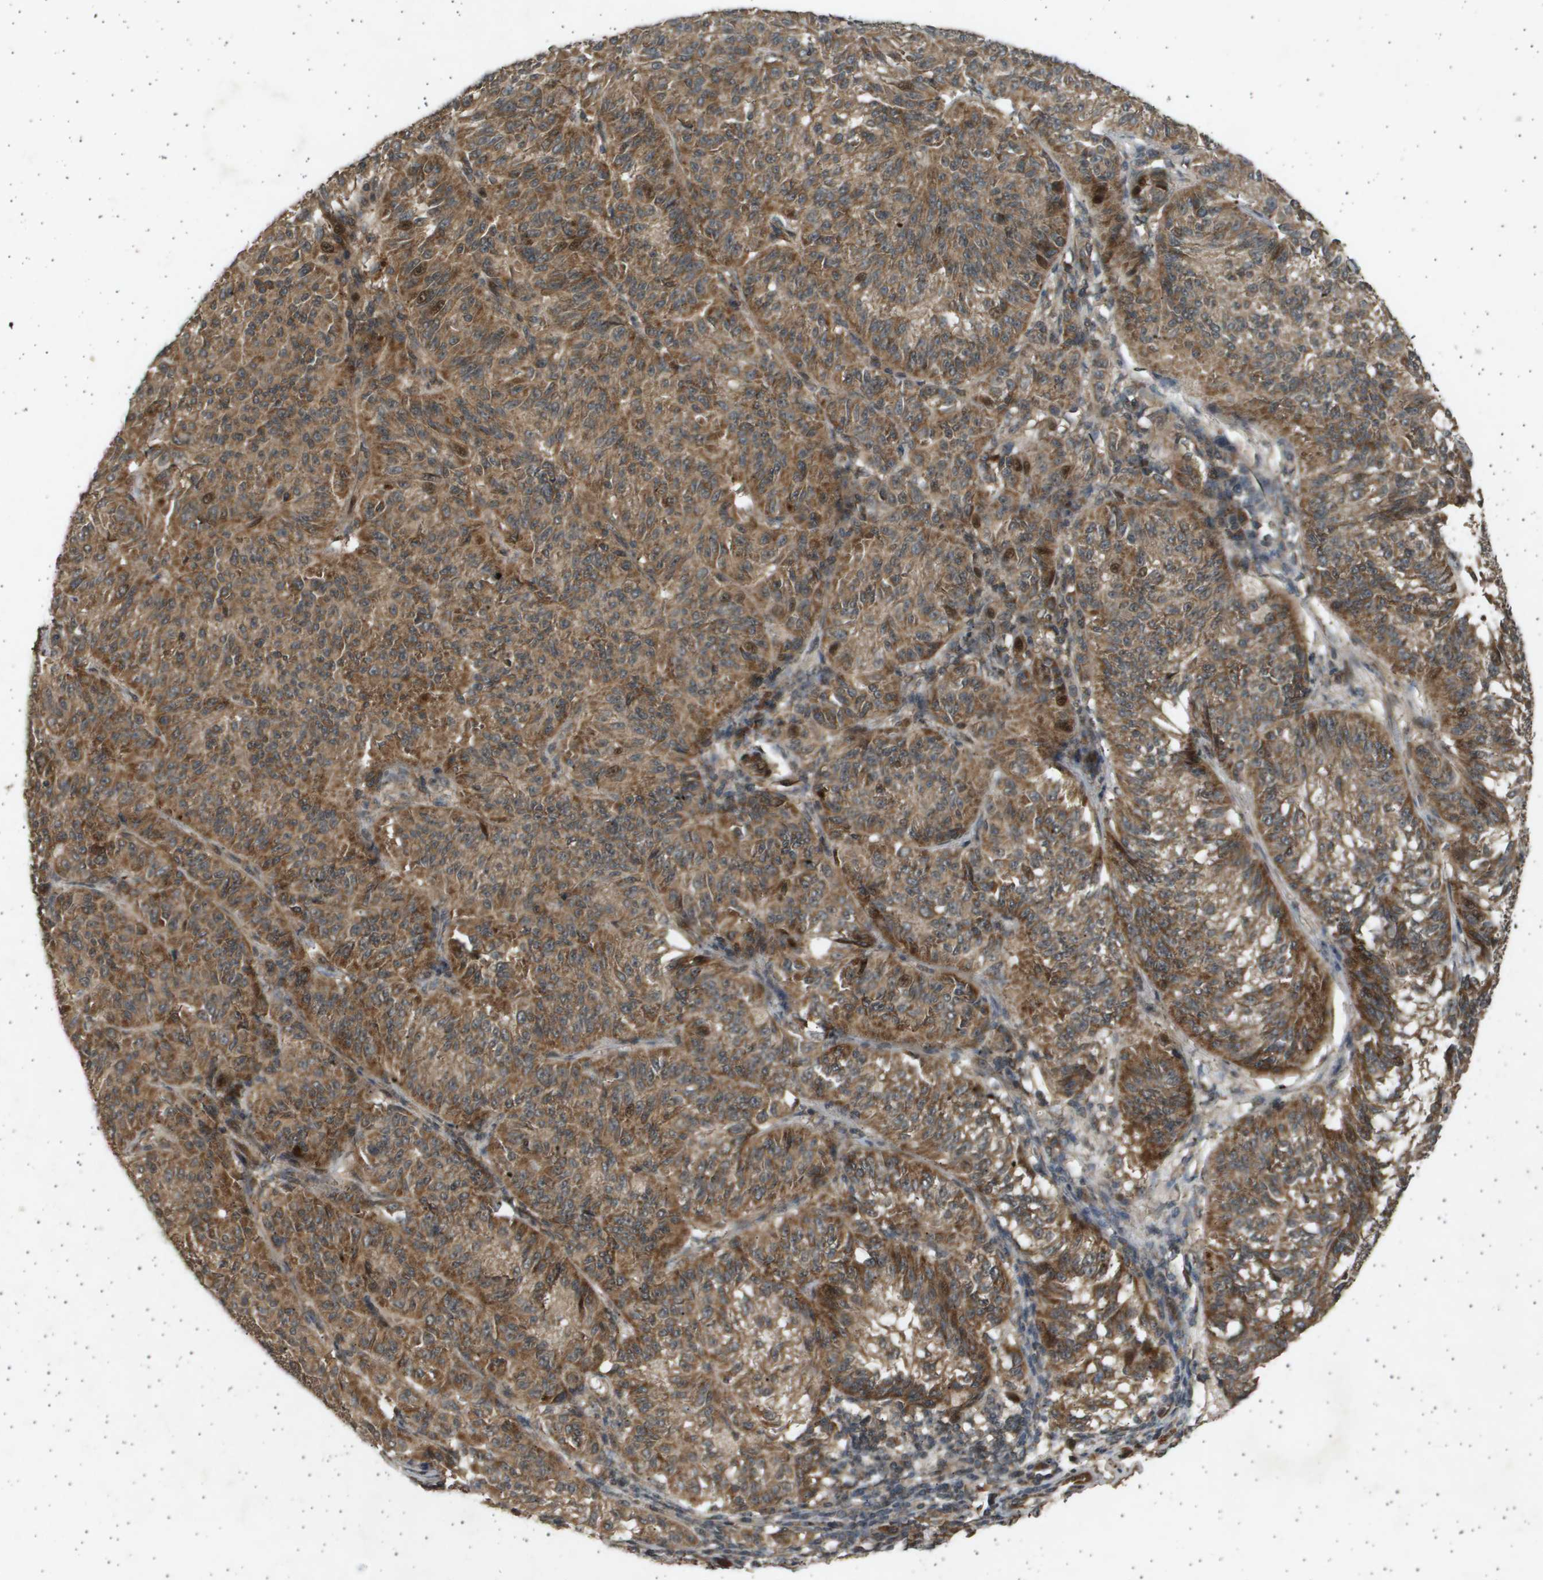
{"staining": {"intensity": "moderate", "quantity": ">75%", "location": "cytoplasmic/membranous"}, "tissue": "melanoma", "cell_type": "Tumor cells", "image_type": "cancer", "snomed": [{"axis": "morphology", "description": "Malignant melanoma, NOS"}, {"axis": "topography", "description": "Skin"}], "caption": "This photomicrograph reveals melanoma stained with immunohistochemistry (IHC) to label a protein in brown. The cytoplasmic/membranous of tumor cells show moderate positivity for the protein. Nuclei are counter-stained blue.", "gene": "TNRC6A", "patient": {"sex": "female", "age": 72}}